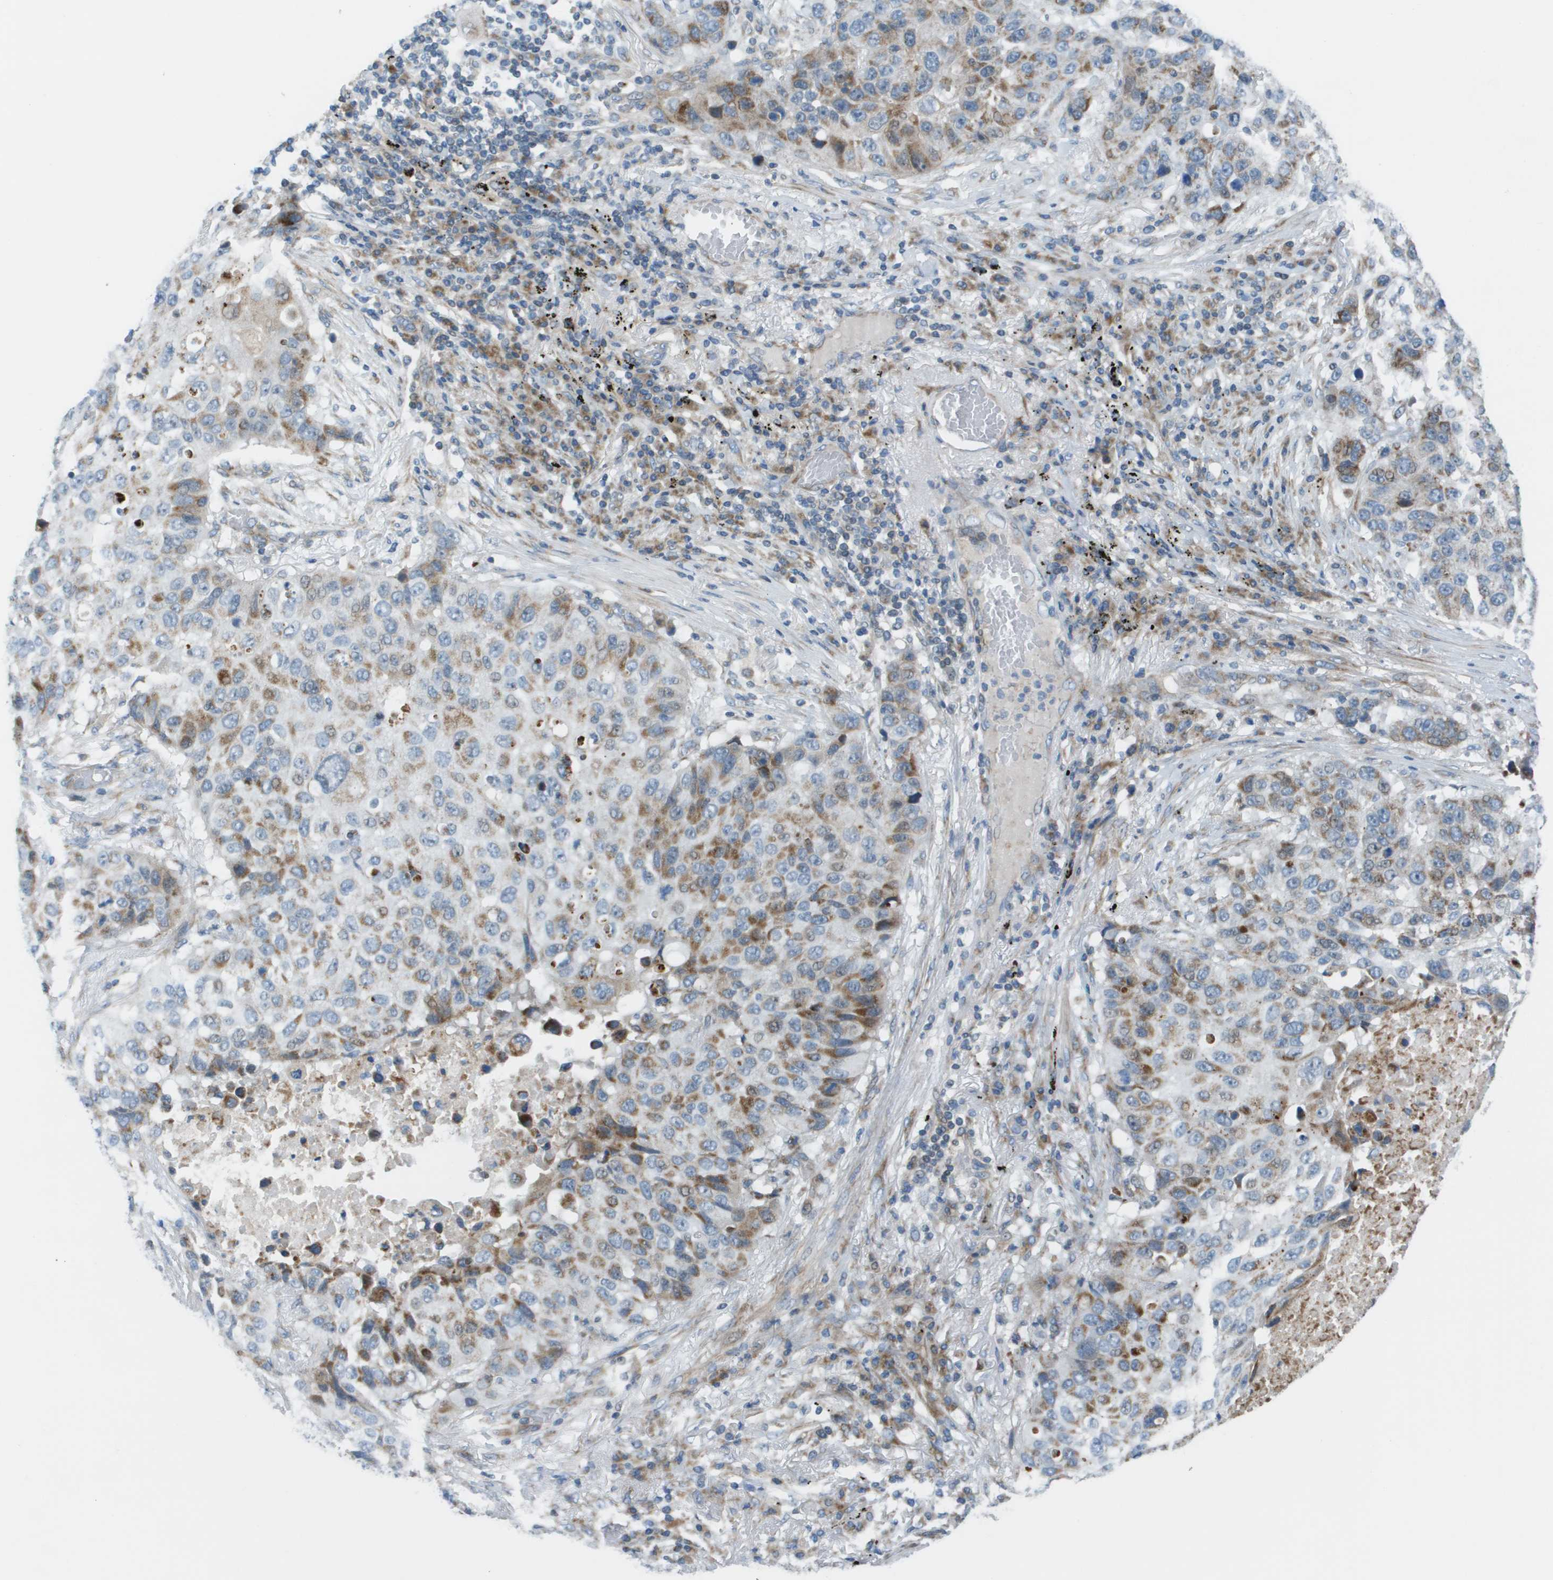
{"staining": {"intensity": "moderate", "quantity": "25%-75%", "location": "cytoplasmic/membranous"}, "tissue": "lung cancer", "cell_type": "Tumor cells", "image_type": "cancer", "snomed": [{"axis": "morphology", "description": "Squamous cell carcinoma, NOS"}, {"axis": "topography", "description": "Lung"}], "caption": "A medium amount of moderate cytoplasmic/membranous expression is identified in approximately 25%-75% of tumor cells in lung squamous cell carcinoma tissue.", "gene": "GALNT6", "patient": {"sex": "male", "age": 57}}